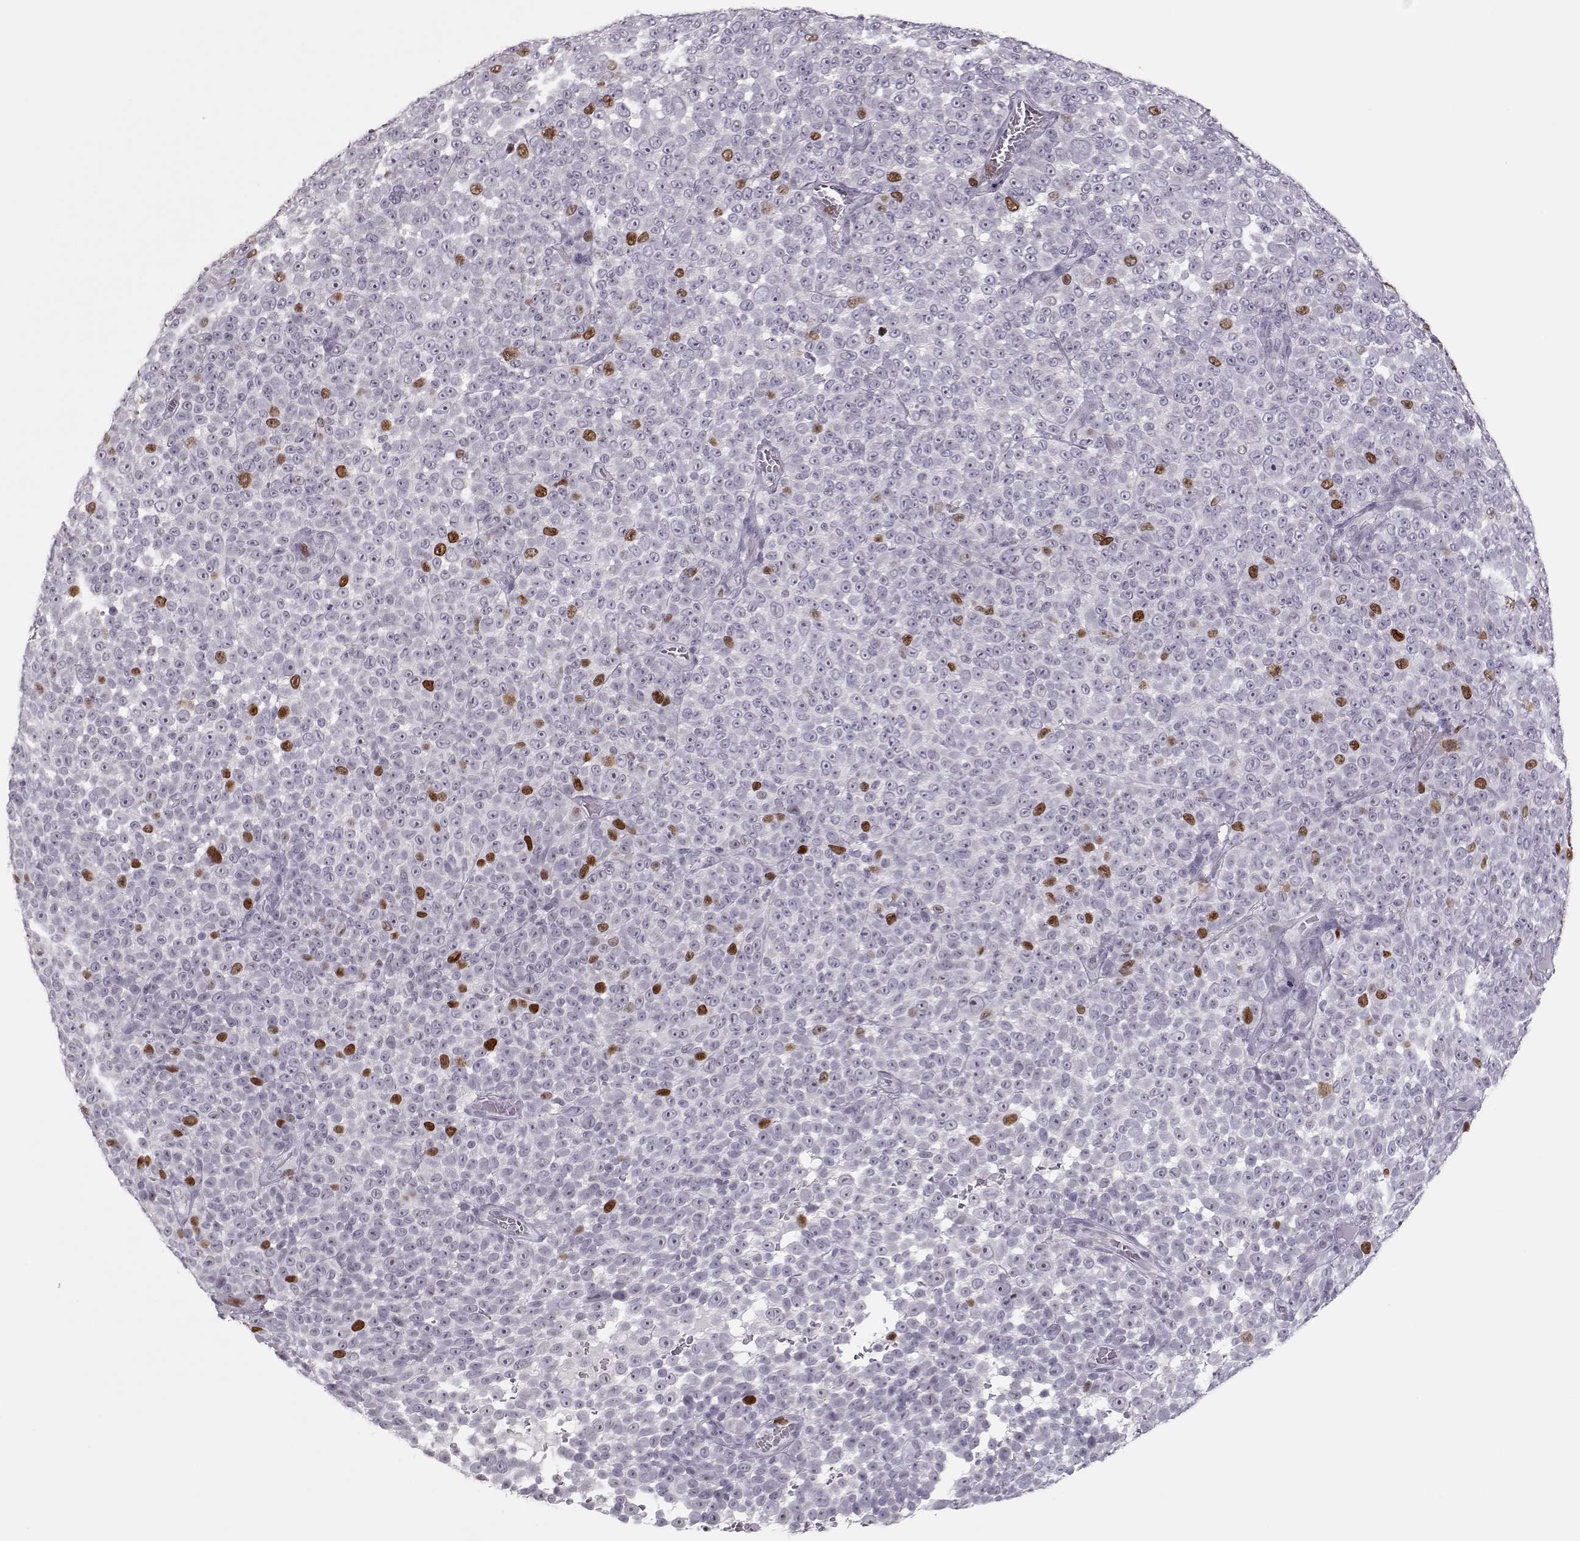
{"staining": {"intensity": "strong", "quantity": "<25%", "location": "nuclear"}, "tissue": "melanoma", "cell_type": "Tumor cells", "image_type": "cancer", "snomed": [{"axis": "morphology", "description": "Malignant melanoma, NOS"}, {"axis": "topography", "description": "Skin"}], "caption": "Human malignant melanoma stained with a protein marker reveals strong staining in tumor cells.", "gene": "SGO1", "patient": {"sex": "female", "age": 95}}